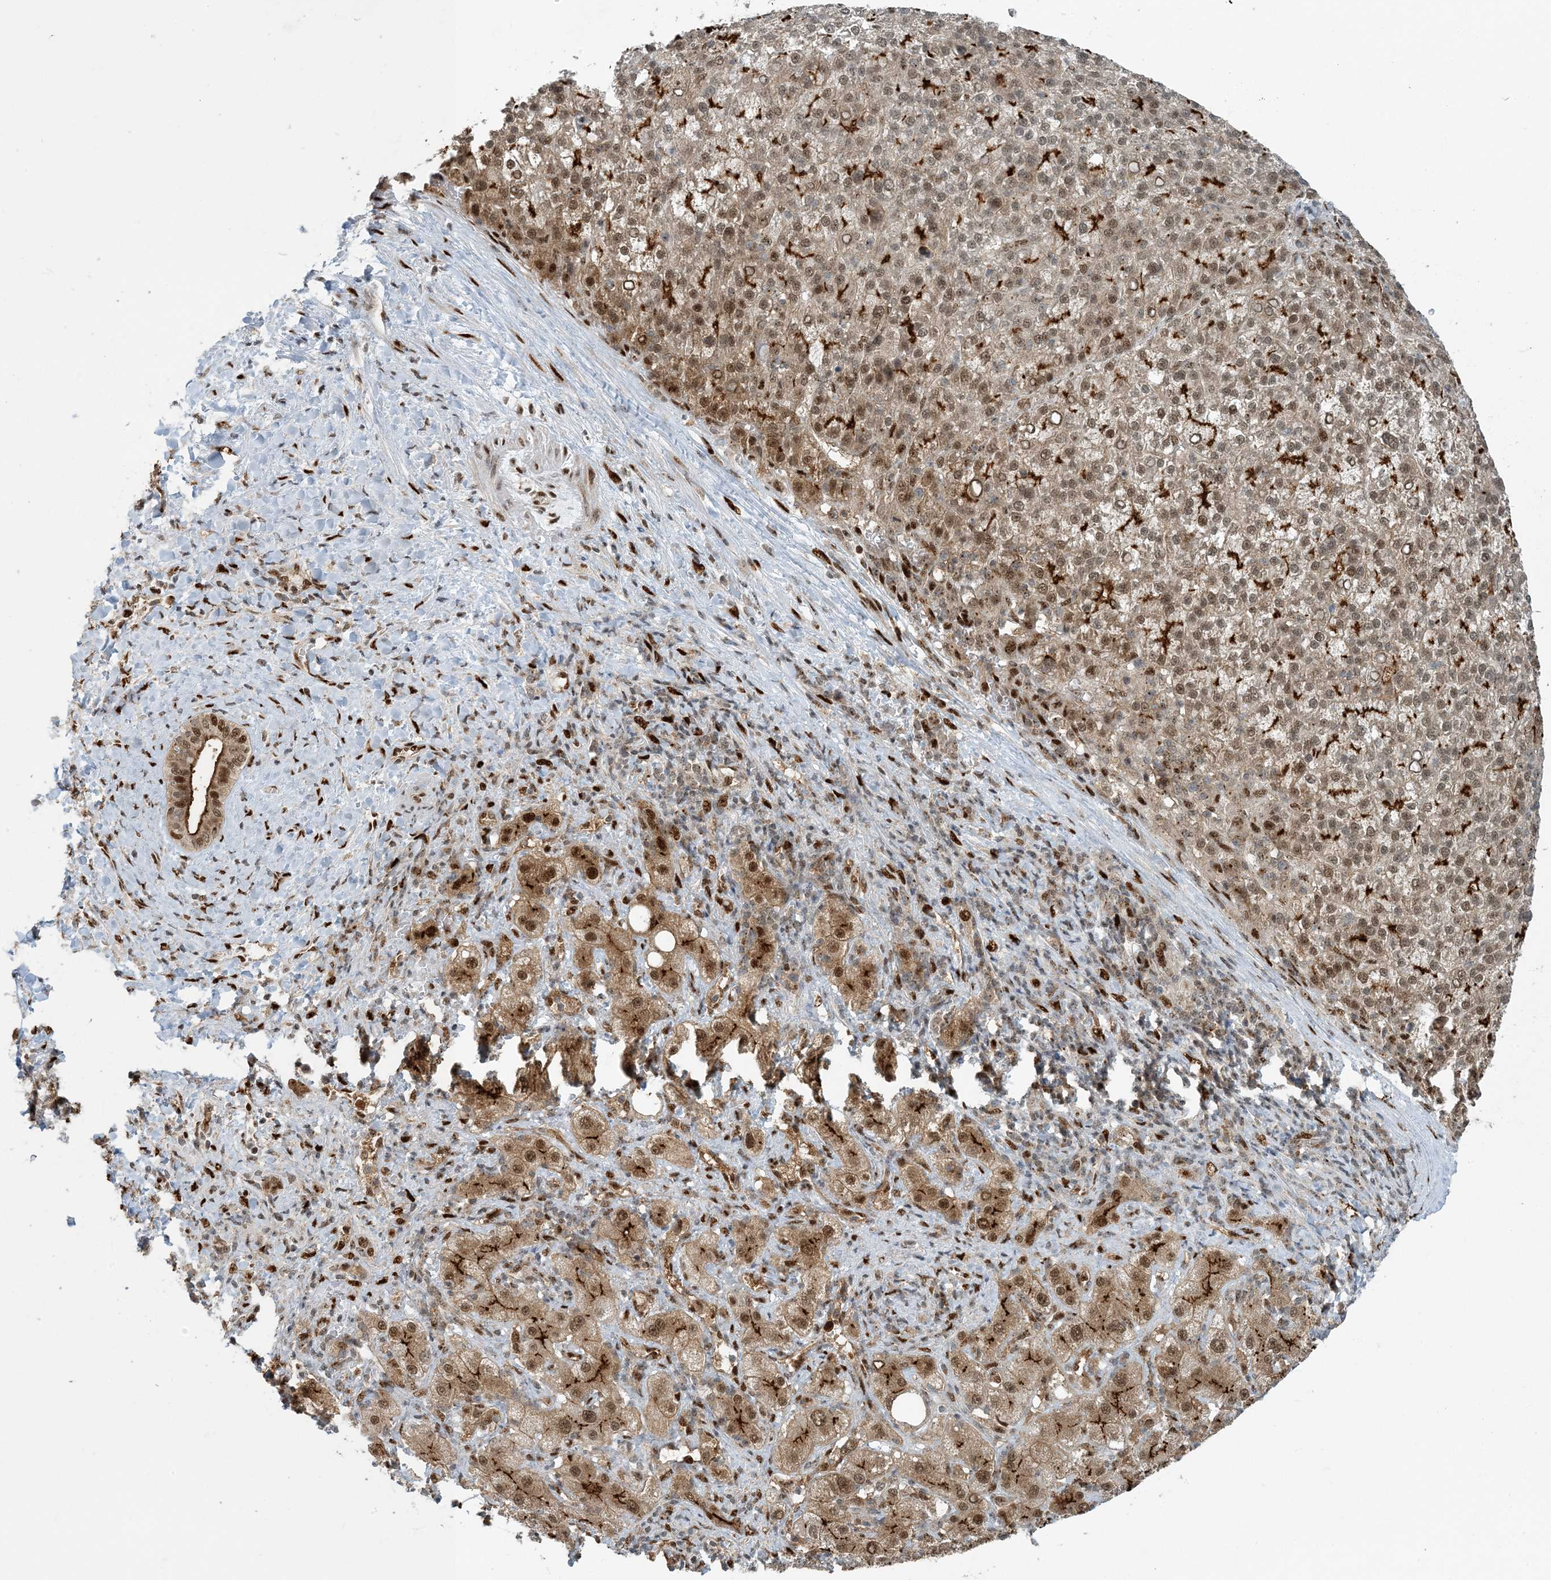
{"staining": {"intensity": "moderate", "quantity": ">75%", "location": "nuclear"}, "tissue": "liver cancer", "cell_type": "Tumor cells", "image_type": "cancer", "snomed": [{"axis": "morphology", "description": "Carcinoma, Hepatocellular, NOS"}, {"axis": "topography", "description": "Liver"}], "caption": "Immunohistochemistry photomicrograph of neoplastic tissue: human liver cancer (hepatocellular carcinoma) stained using immunohistochemistry reveals medium levels of moderate protein expression localized specifically in the nuclear of tumor cells, appearing as a nuclear brown color.", "gene": "MBD1", "patient": {"sex": "female", "age": 58}}